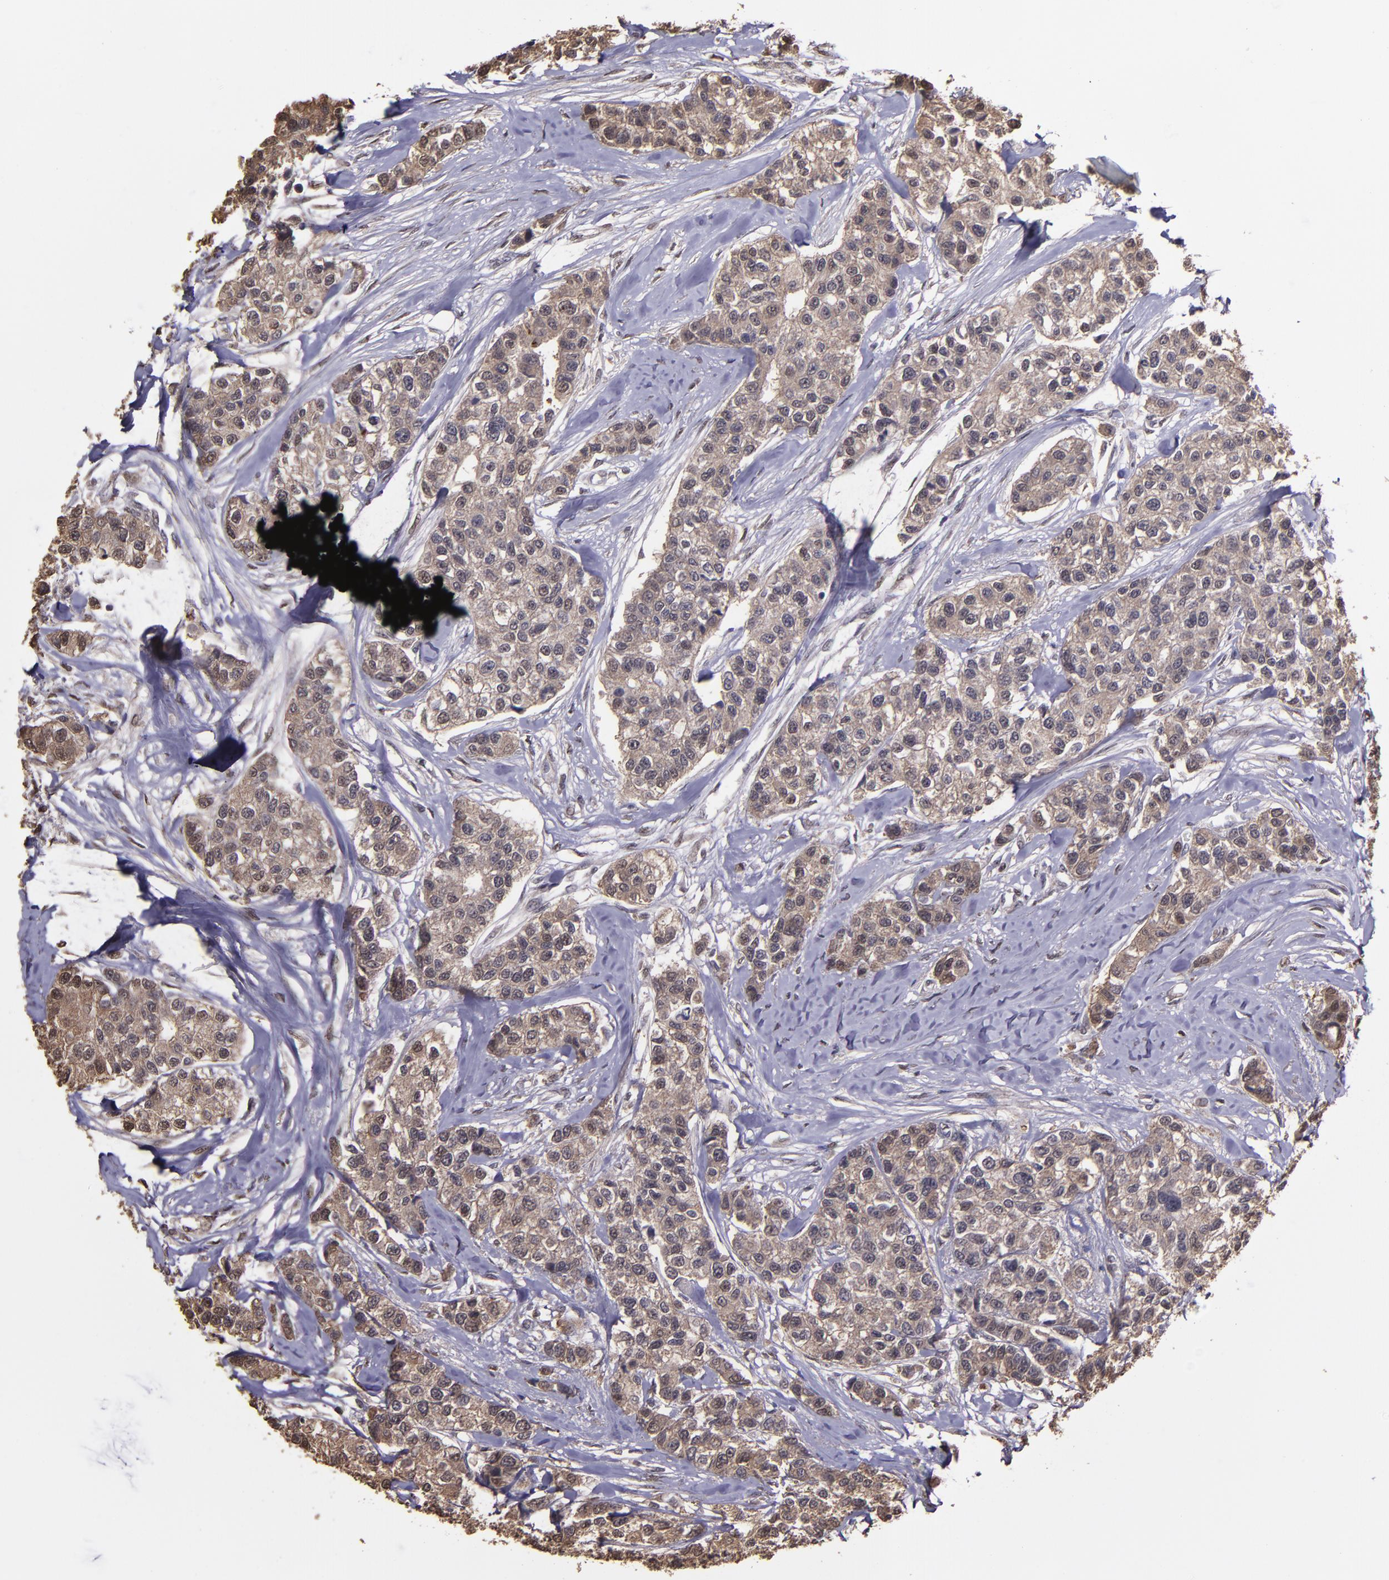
{"staining": {"intensity": "moderate", "quantity": ">75%", "location": "cytoplasmic/membranous"}, "tissue": "breast cancer", "cell_type": "Tumor cells", "image_type": "cancer", "snomed": [{"axis": "morphology", "description": "Duct carcinoma"}, {"axis": "topography", "description": "Breast"}], "caption": "Protein expression analysis of human breast cancer (infiltrating ductal carcinoma) reveals moderate cytoplasmic/membranous positivity in approximately >75% of tumor cells. (Brightfield microscopy of DAB IHC at high magnification).", "gene": "SERPINF2", "patient": {"sex": "female", "age": 51}}